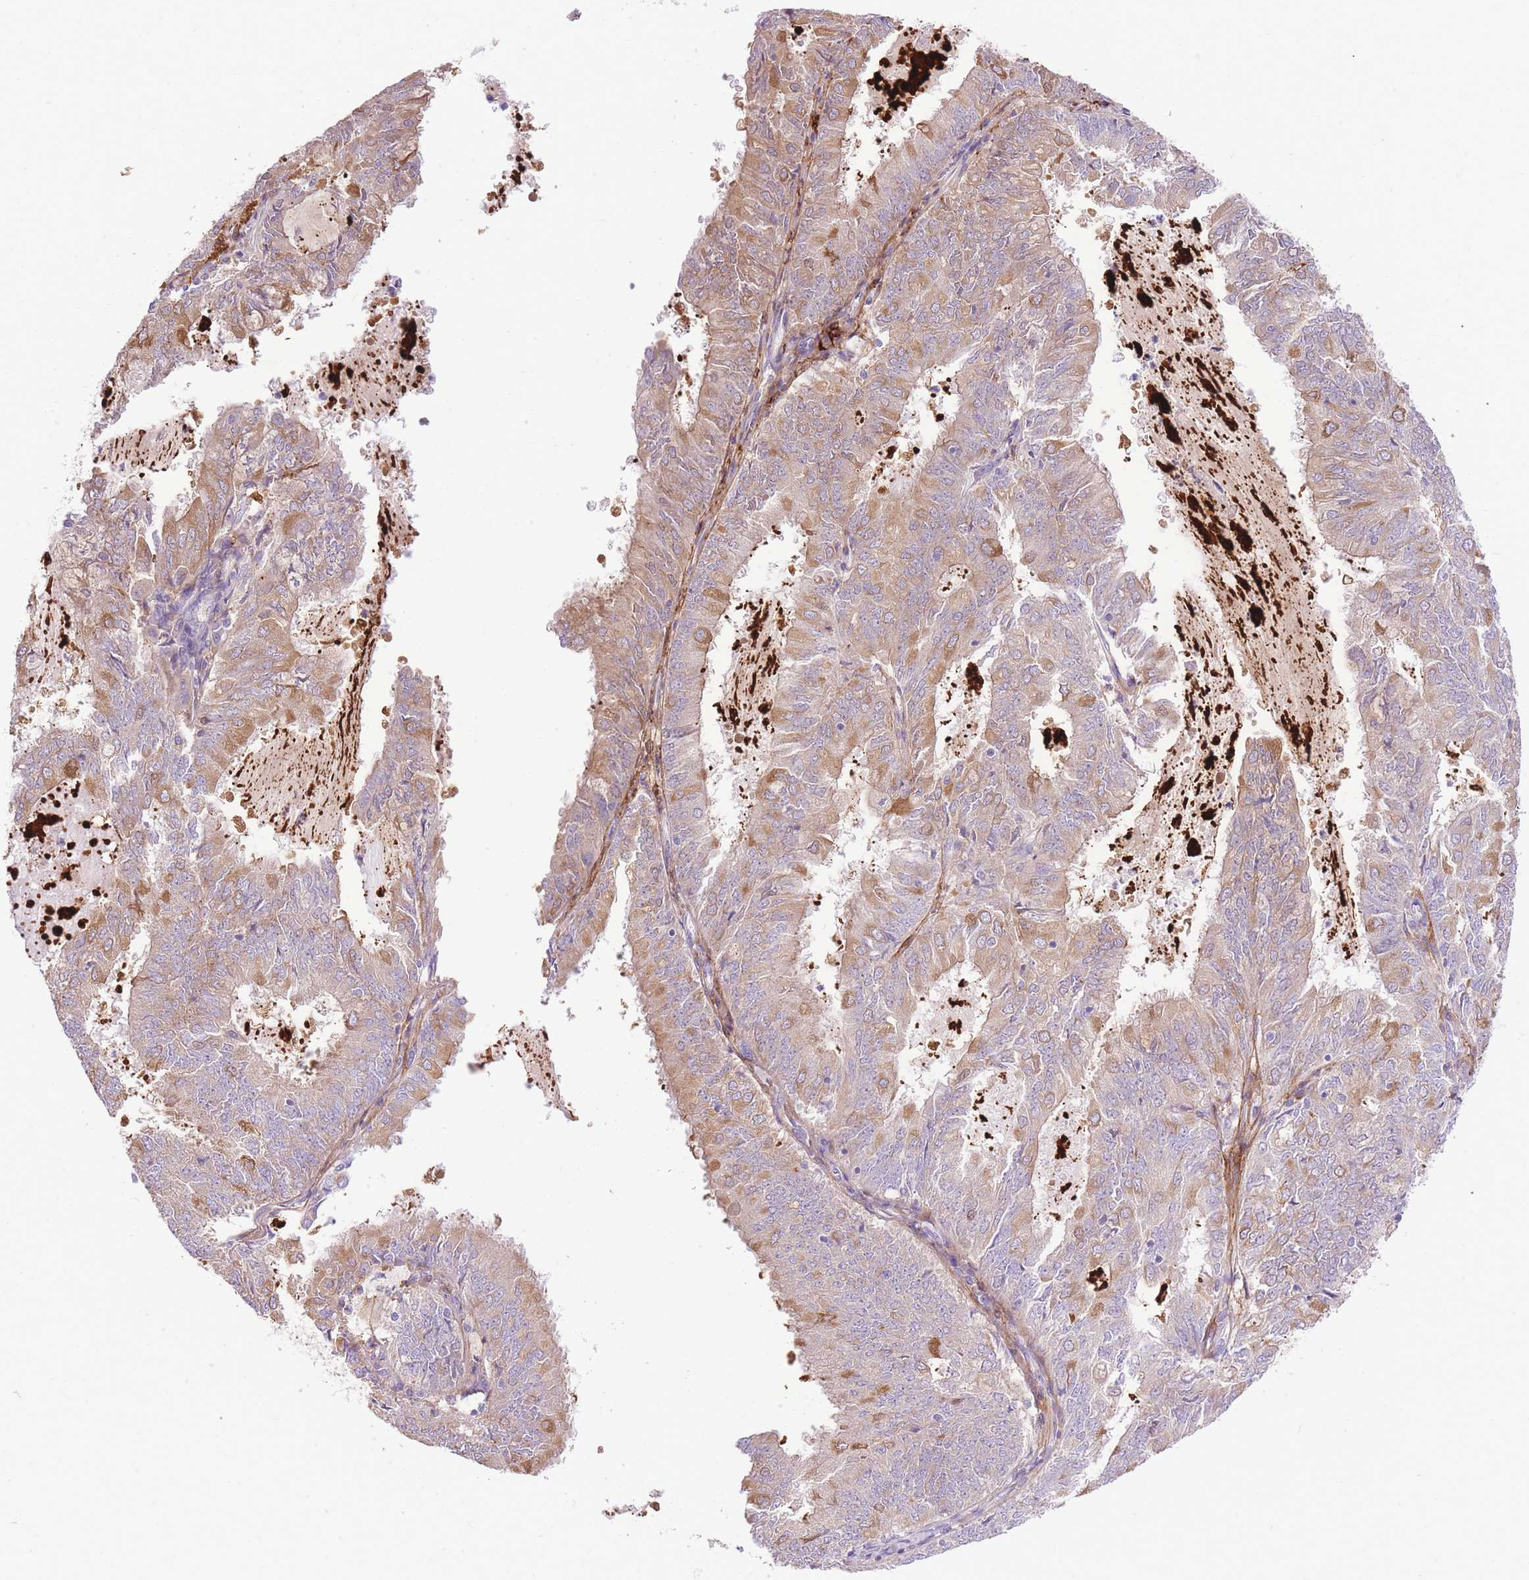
{"staining": {"intensity": "moderate", "quantity": "25%-75%", "location": "cytoplasmic/membranous"}, "tissue": "endometrial cancer", "cell_type": "Tumor cells", "image_type": "cancer", "snomed": [{"axis": "morphology", "description": "Adenocarcinoma, NOS"}, {"axis": "topography", "description": "Endometrium"}], "caption": "Endometrial adenocarcinoma stained with a protein marker reveals moderate staining in tumor cells.", "gene": "LIPH", "patient": {"sex": "female", "age": 57}}